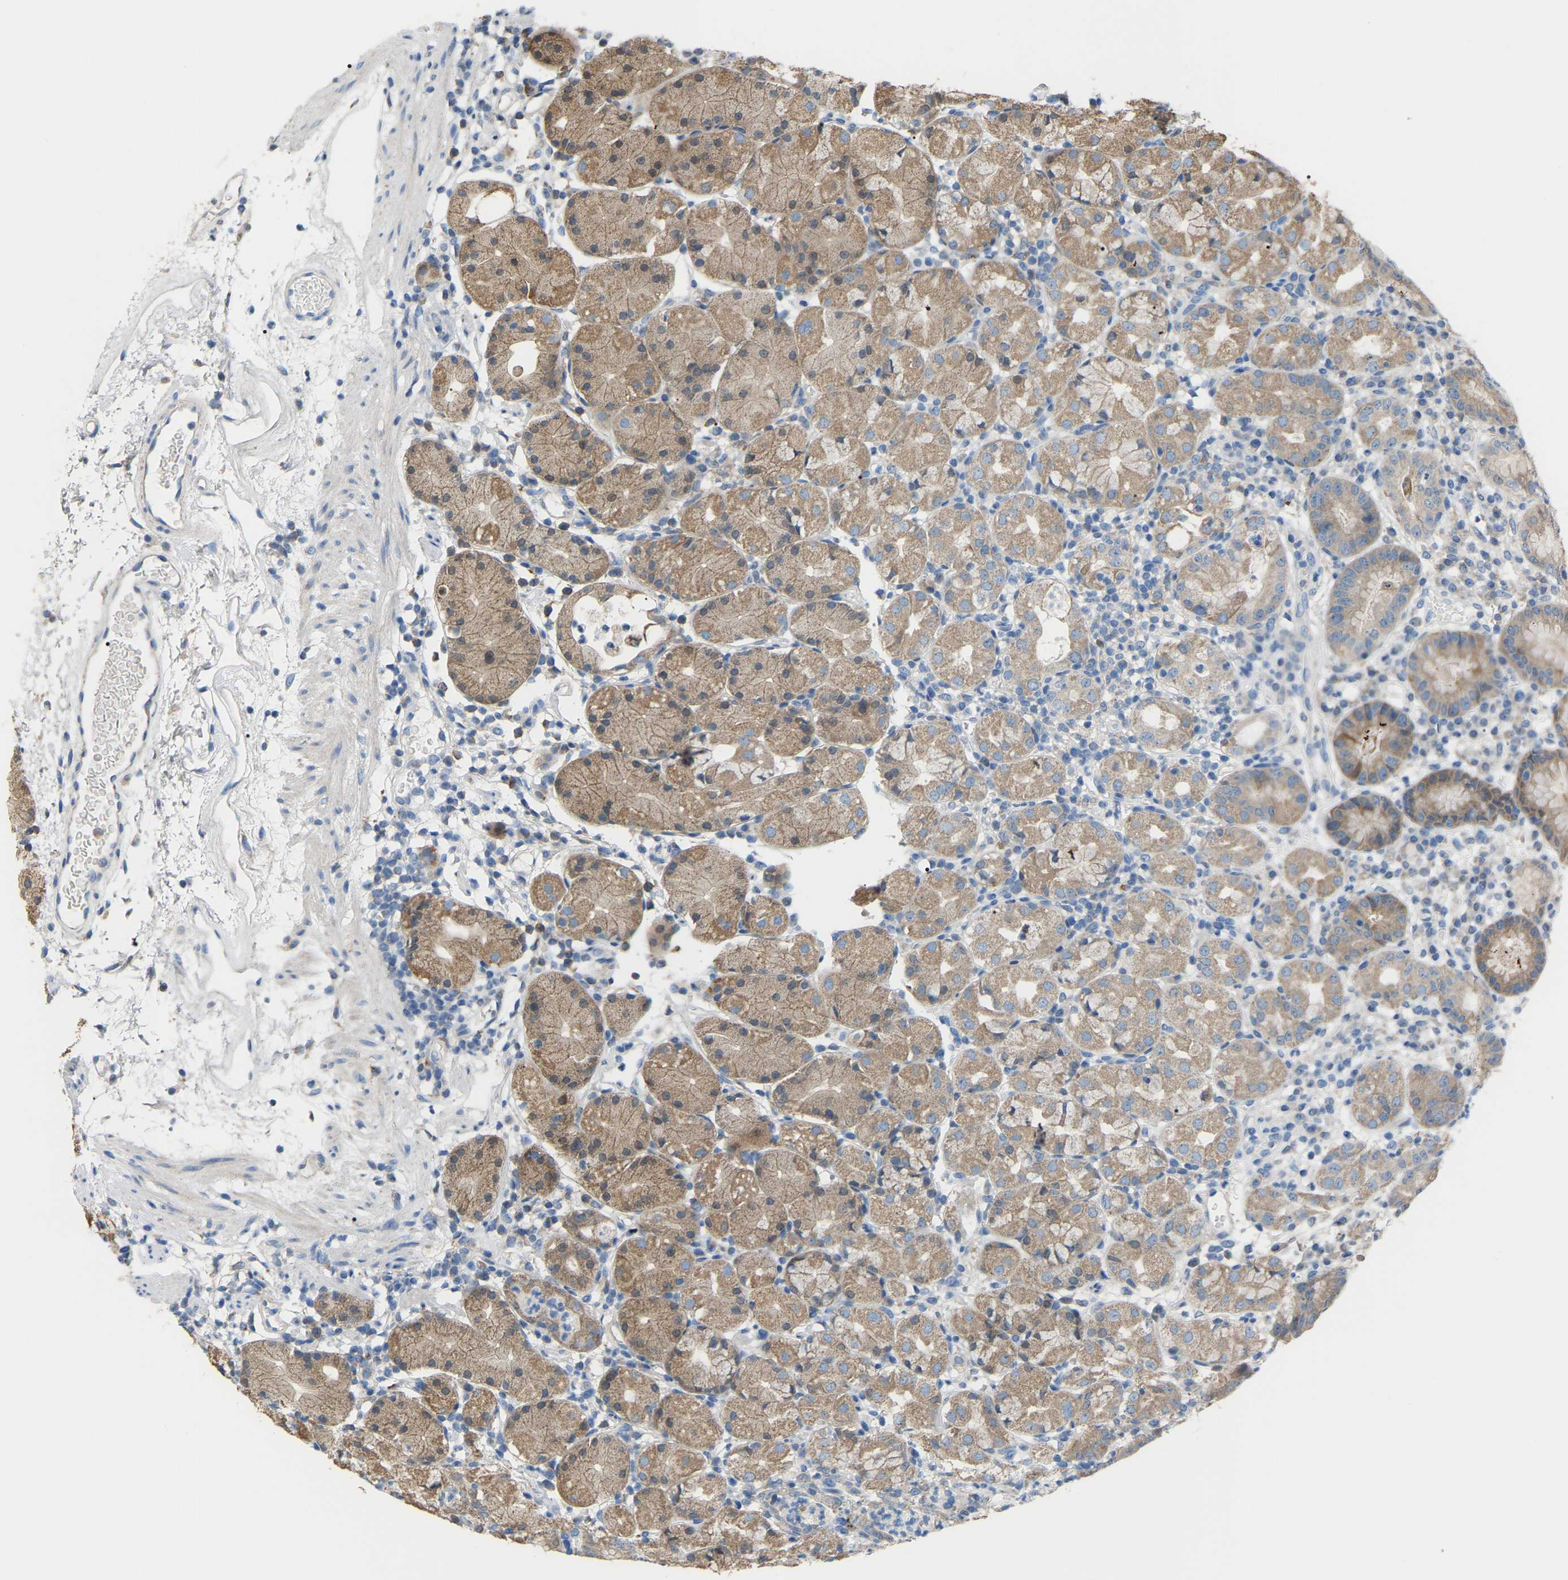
{"staining": {"intensity": "moderate", "quantity": ">75%", "location": "cytoplasmic/membranous"}, "tissue": "stomach", "cell_type": "Glandular cells", "image_type": "normal", "snomed": [{"axis": "morphology", "description": "Normal tissue, NOS"}, {"axis": "topography", "description": "Stomach"}, {"axis": "topography", "description": "Stomach, lower"}], "caption": "Brown immunohistochemical staining in benign stomach reveals moderate cytoplasmic/membranous expression in about >75% of glandular cells.", "gene": "CROT", "patient": {"sex": "female", "age": 75}}